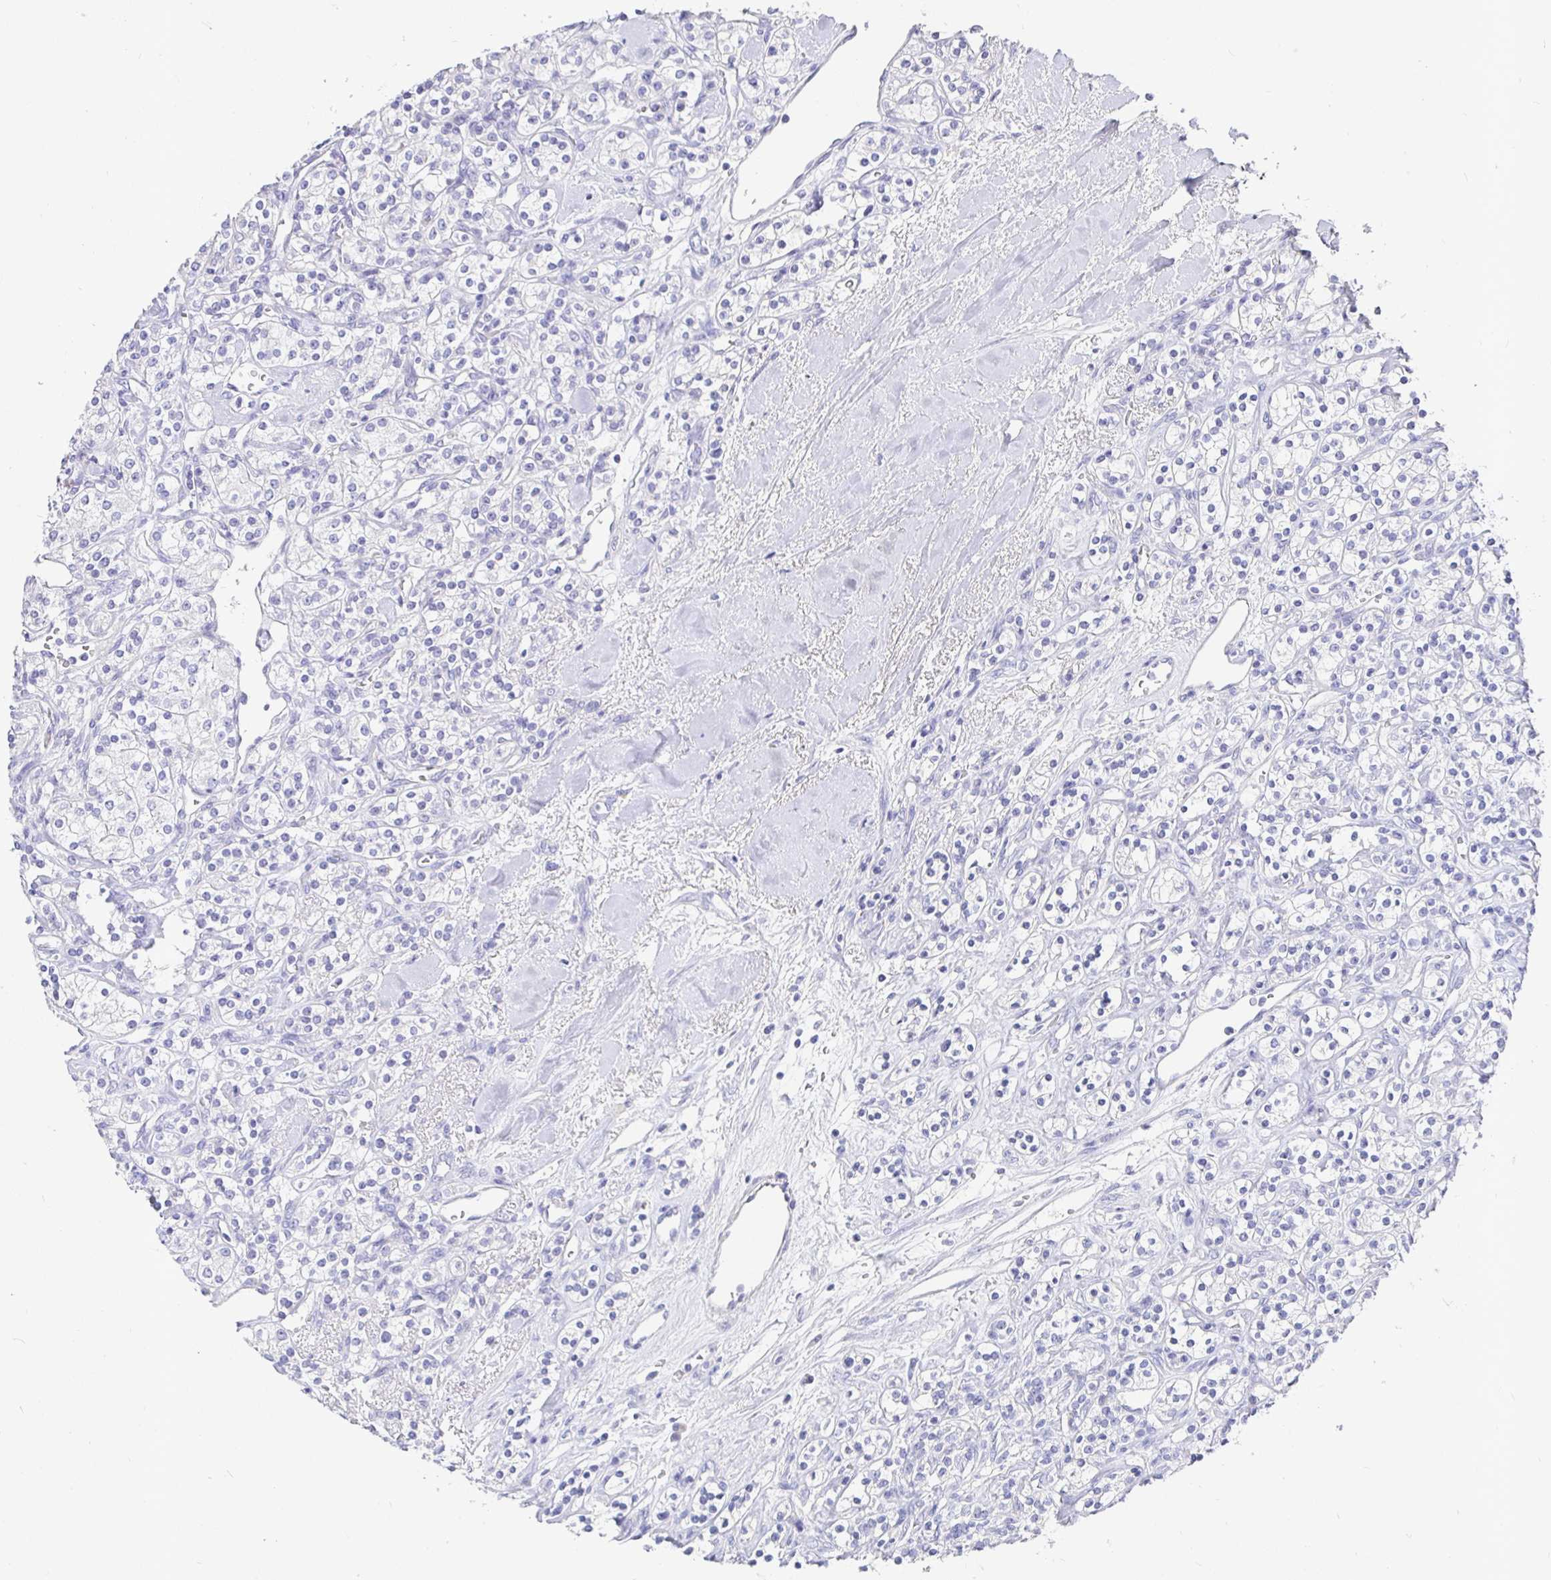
{"staining": {"intensity": "negative", "quantity": "none", "location": "none"}, "tissue": "renal cancer", "cell_type": "Tumor cells", "image_type": "cancer", "snomed": [{"axis": "morphology", "description": "Adenocarcinoma, NOS"}, {"axis": "topography", "description": "Kidney"}], "caption": "Renal cancer stained for a protein using immunohistochemistry (IHC) exhibits no positivity tumor cells.", "gene": "TPTE", "patient": {"sex": "male", "age": 77}}